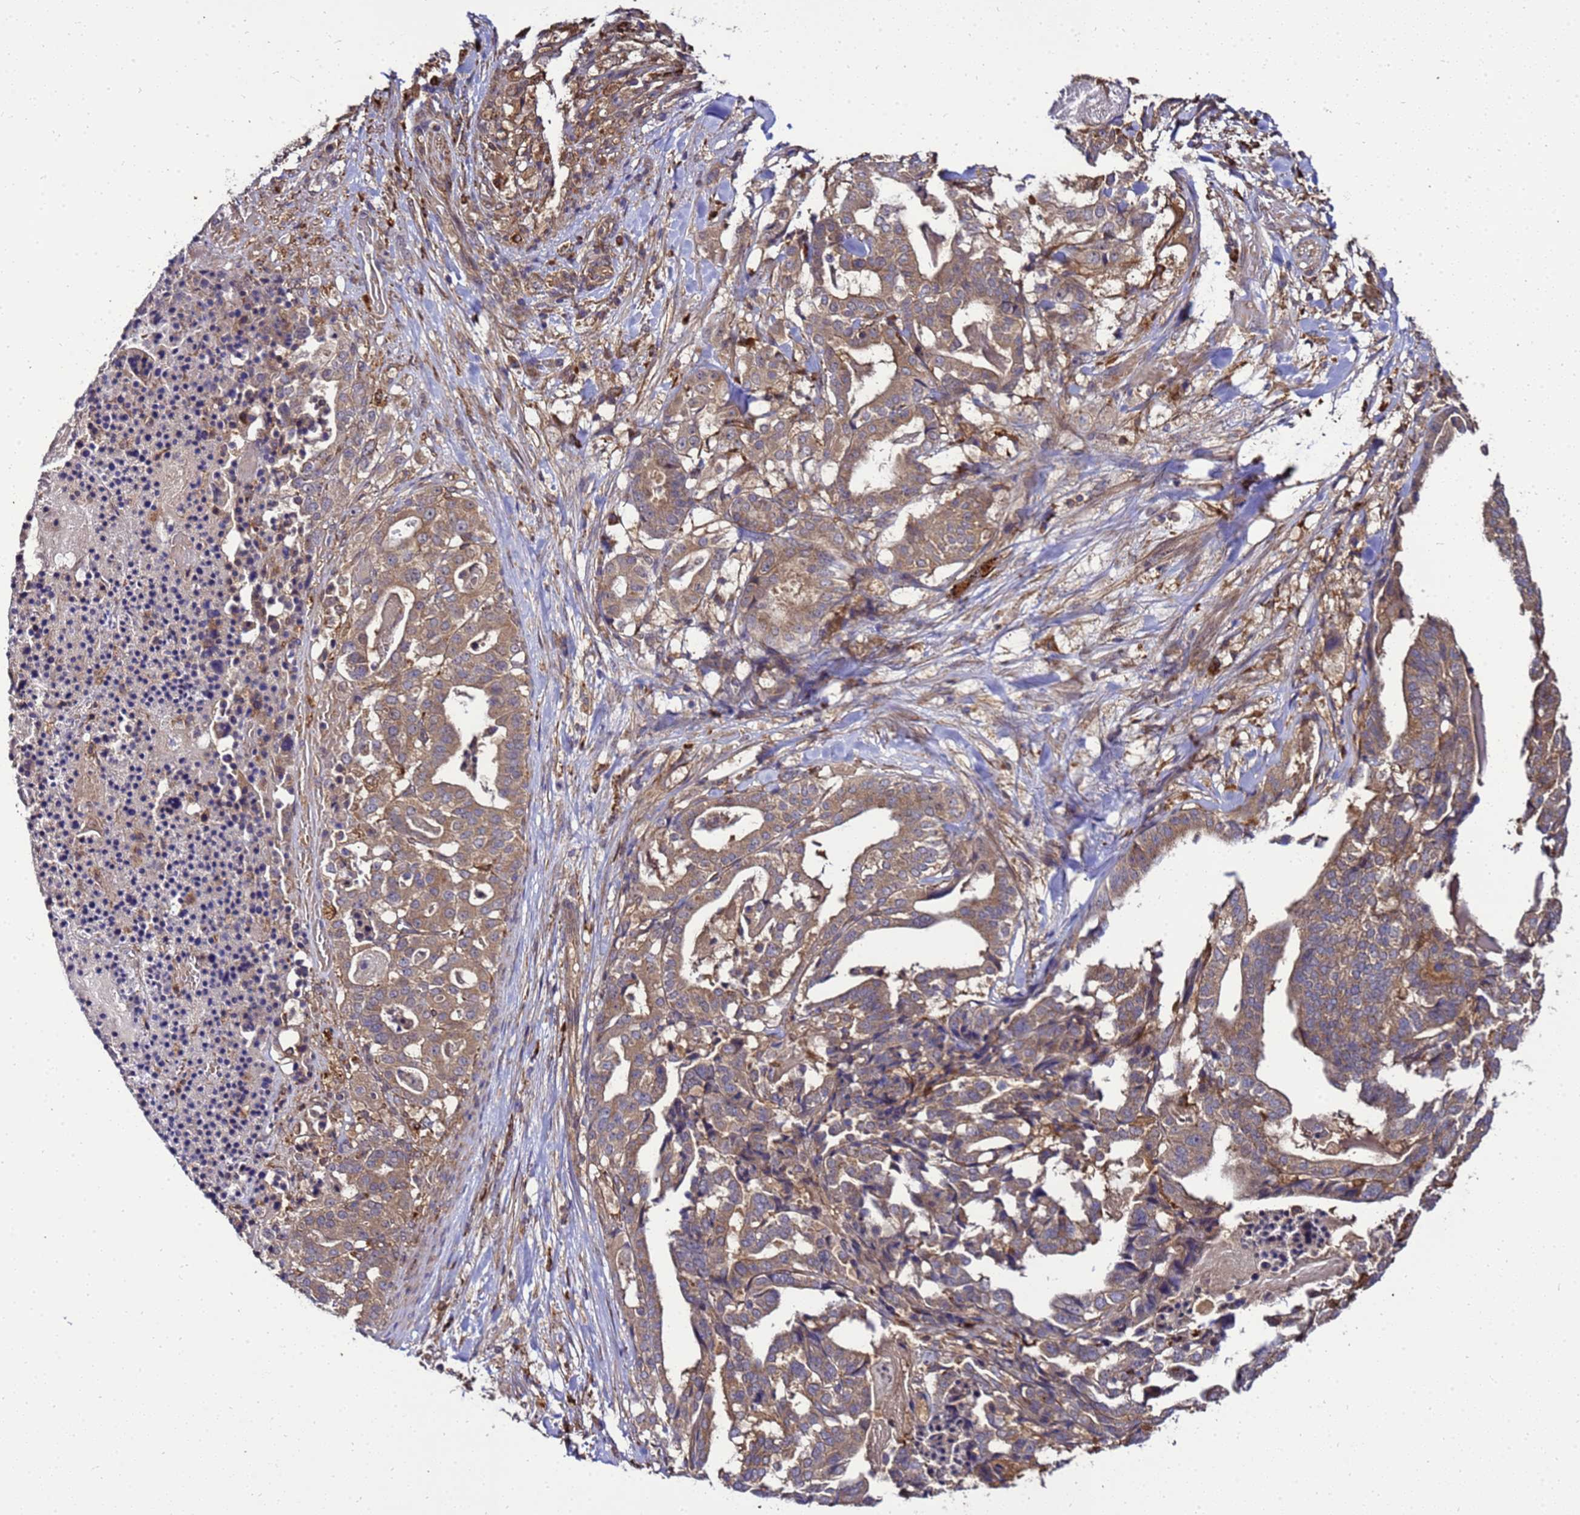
{"staining": {"intensity": "moderate", "quantity": ">75%", "location": "cytoplasmic/membranous"}, "tissue": "stomach cancer", "cell_type": "Tumor cells", "image_type": "cancer", "snomed": [{"axis": "morphology", "description": "Adenocarcinoma, NOS"}, {"axis": "topography", "description": "Stomach"}], "caption": "Immunohistochemical staining of human stomach cancer (adenocarcinoma) exhibits medium levels of moderate cytoplasmic/membranous protein staining in about >75% of tumor cells.", "gene": "TRABD", "patient": {"sex": "male", "age": 48}}